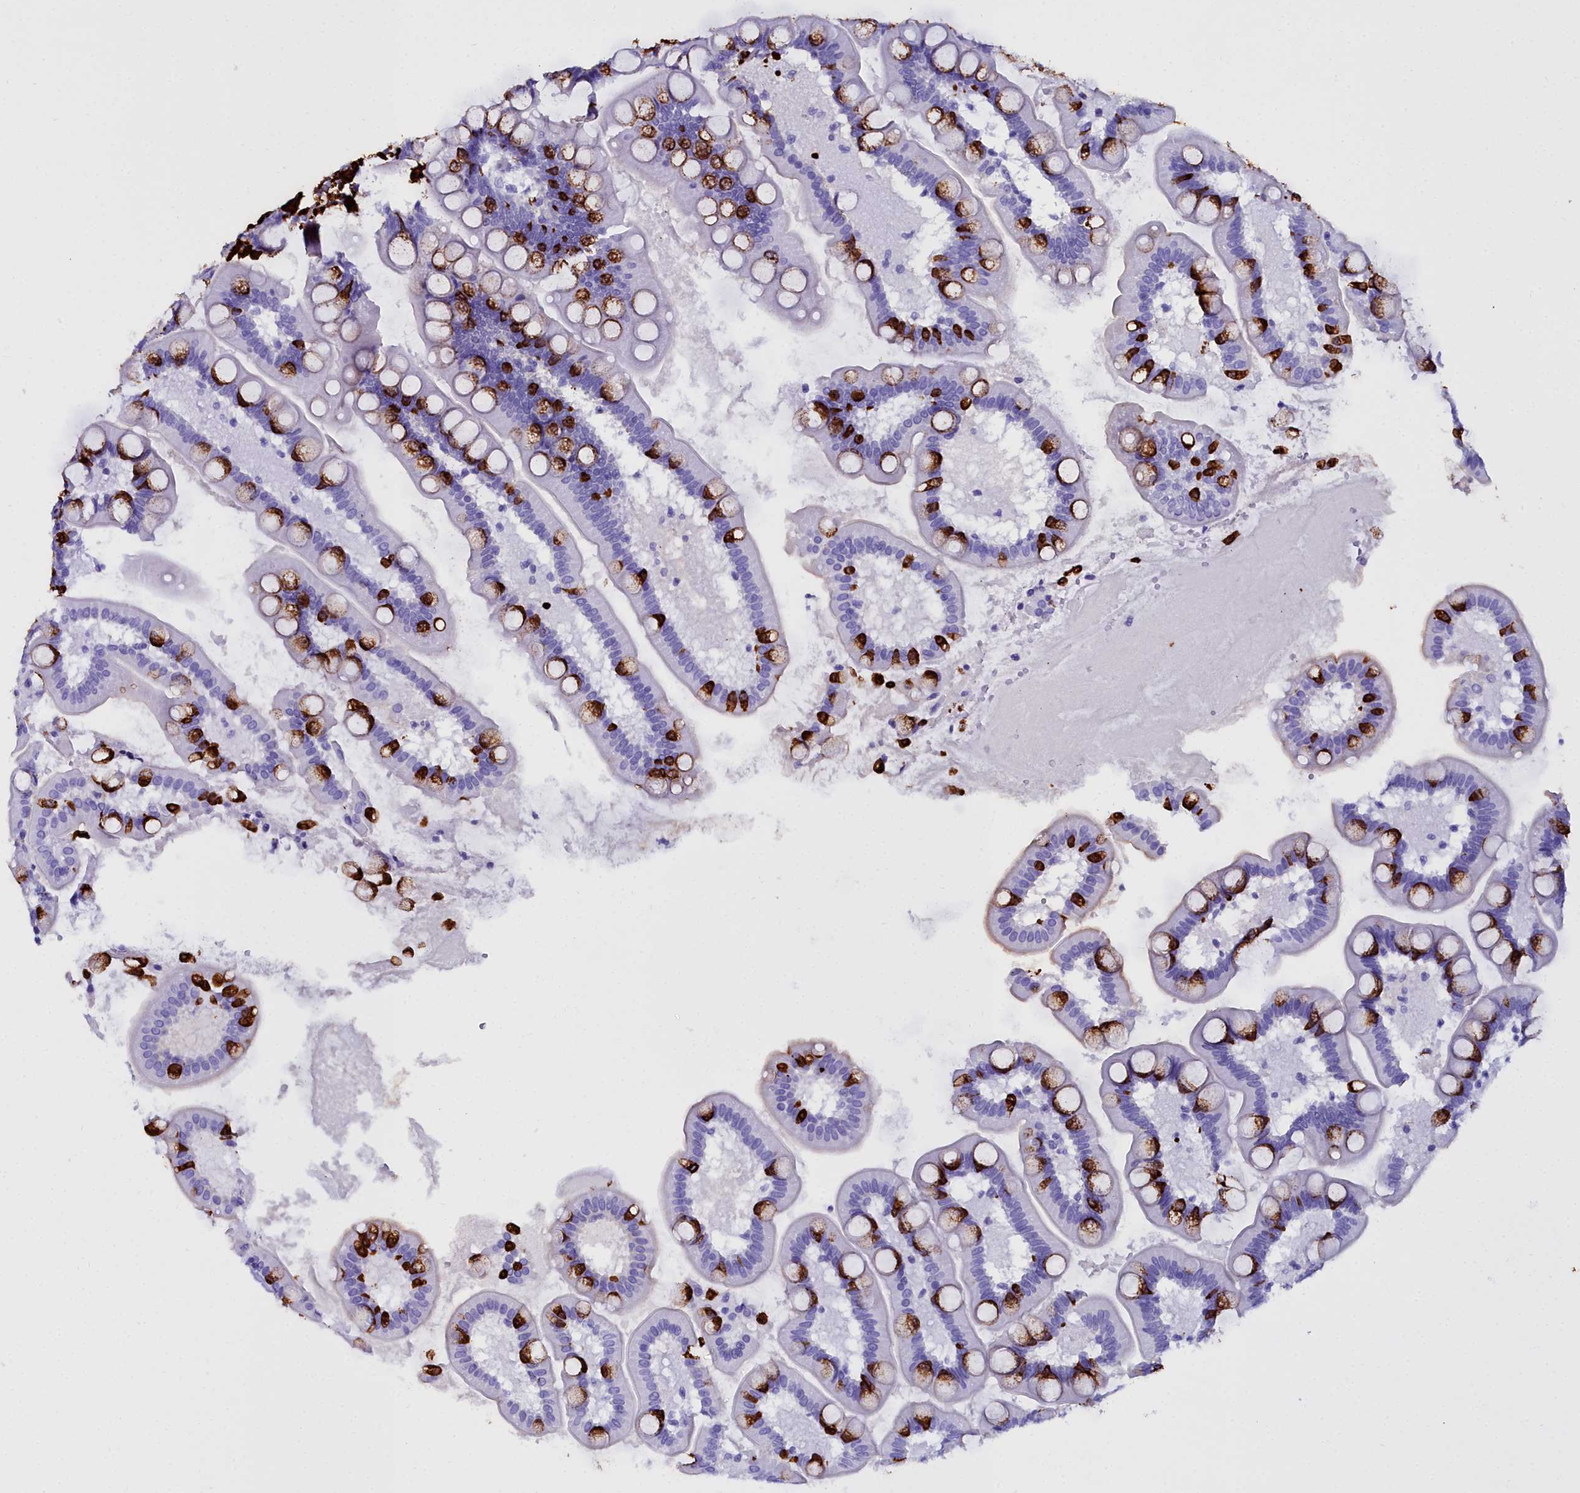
{"staining": {"intensity": "strong", "quantity": "<25%", "location": "cytoplasmic/membranous"}, "tissue": "small intestine", "cell_type": "Glandular cells", "image_type": "normal", "snomed": [{"axis": "morphology", "description": "Normal tissue, NOS"}, {"axis": "topography", "description": "Small intestine"}], "caption": "Protein expression analysis of unremarkable small intestine shows strong cytoplasmic/membranous expression in approximately <25% of glandular cells.", "gene": "TXNDC5", "patient": {"sex": "female", "age": 64}}